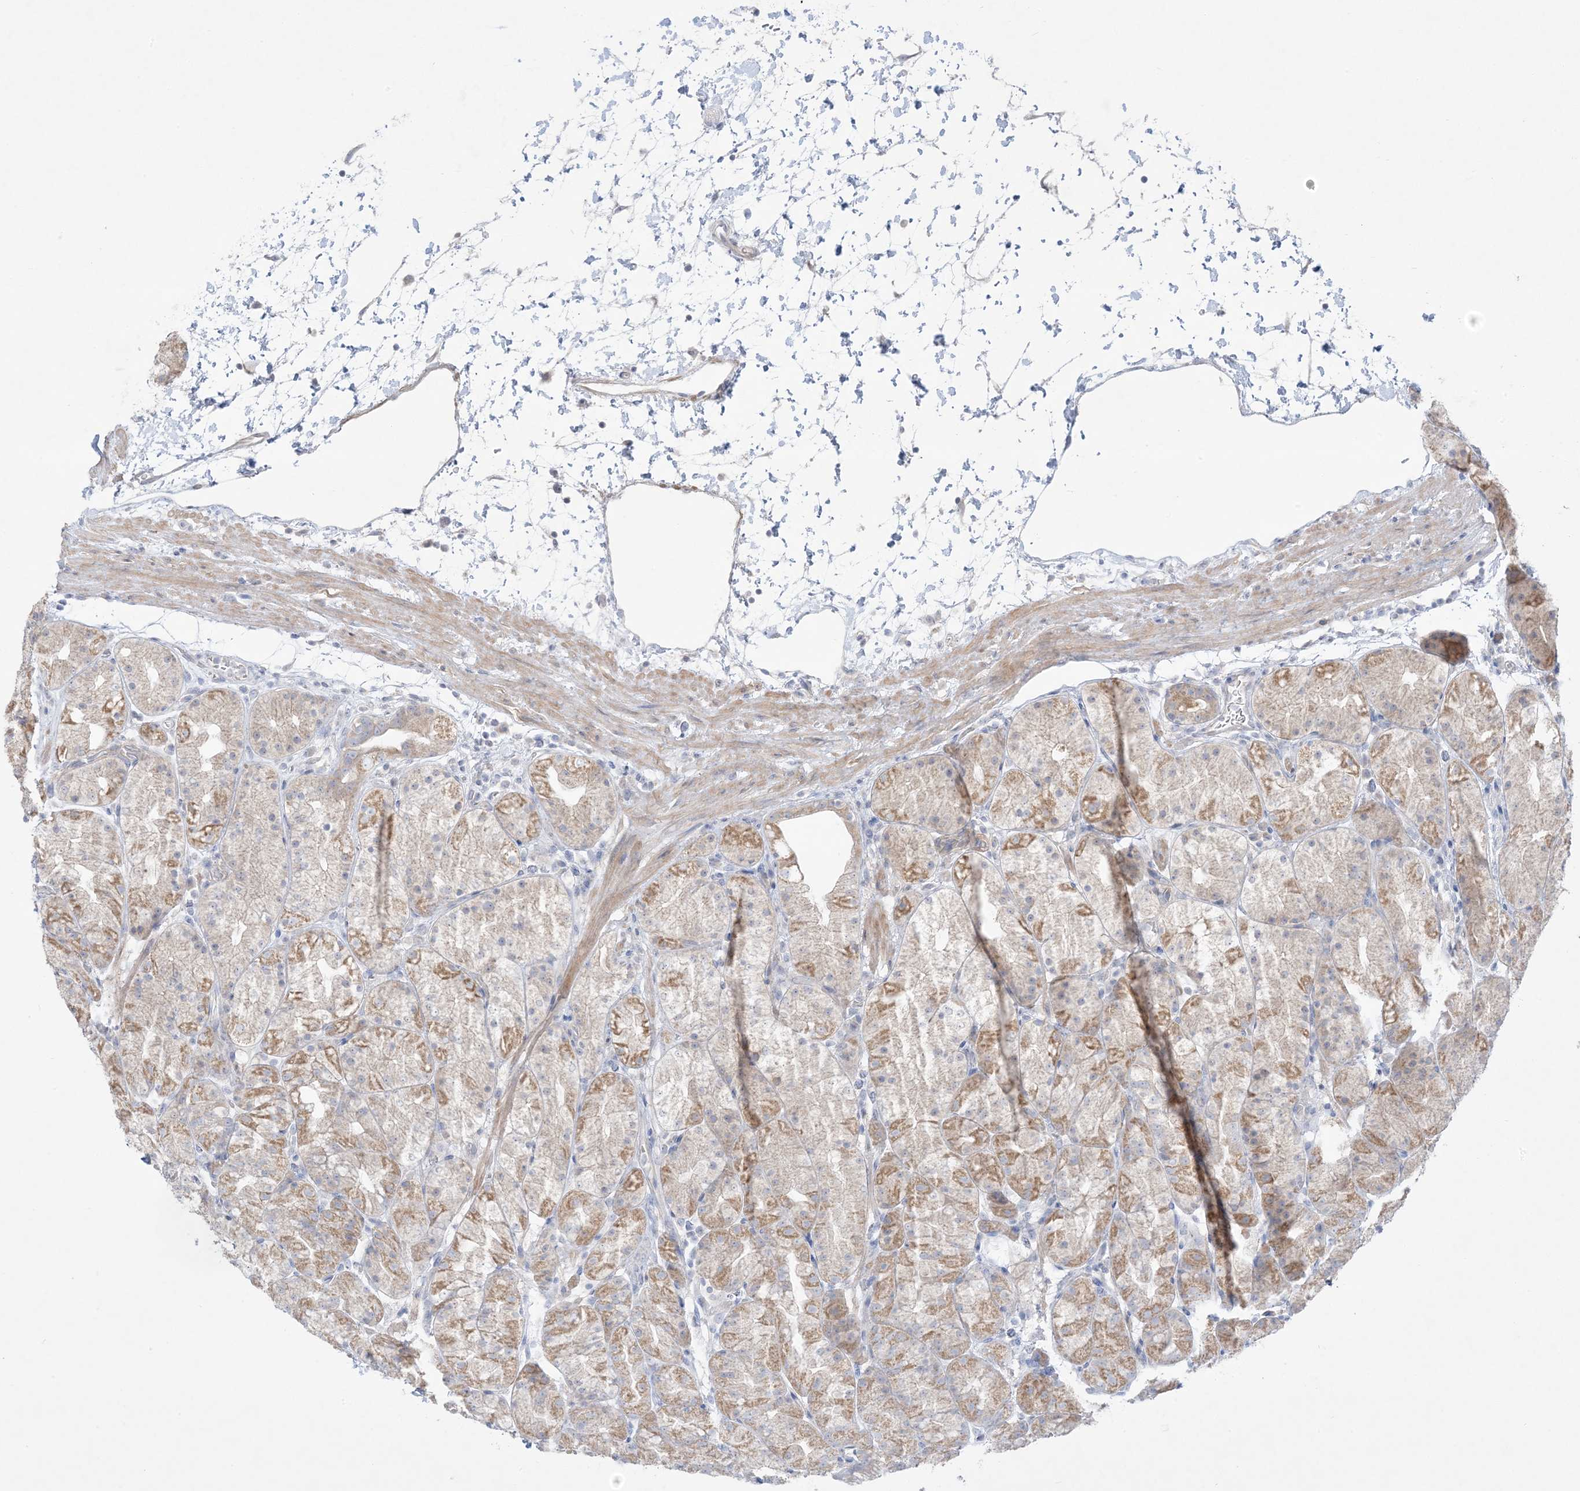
{"staining": {"intensity": "moderate", "quantity": "25%-75%", "location": "cytoplasmic/membranous"}, "tissue": "stomach", "cell_type": "Glandular cells", "image_type": "normal", "snomed": [{"axis": "morphology", "description": "Normal tissue, NOS"}, {"axis": "topography", "description": "Stomach, upper"}], "caption": "Immunohistochemical staining of benign stomach reveals medium levels of moderate cytoplasmic/membranous staining in about 25%-75% of glandular cells.", "gene": "FAM184A", "patient": {"sex": "male", "age": 48}}